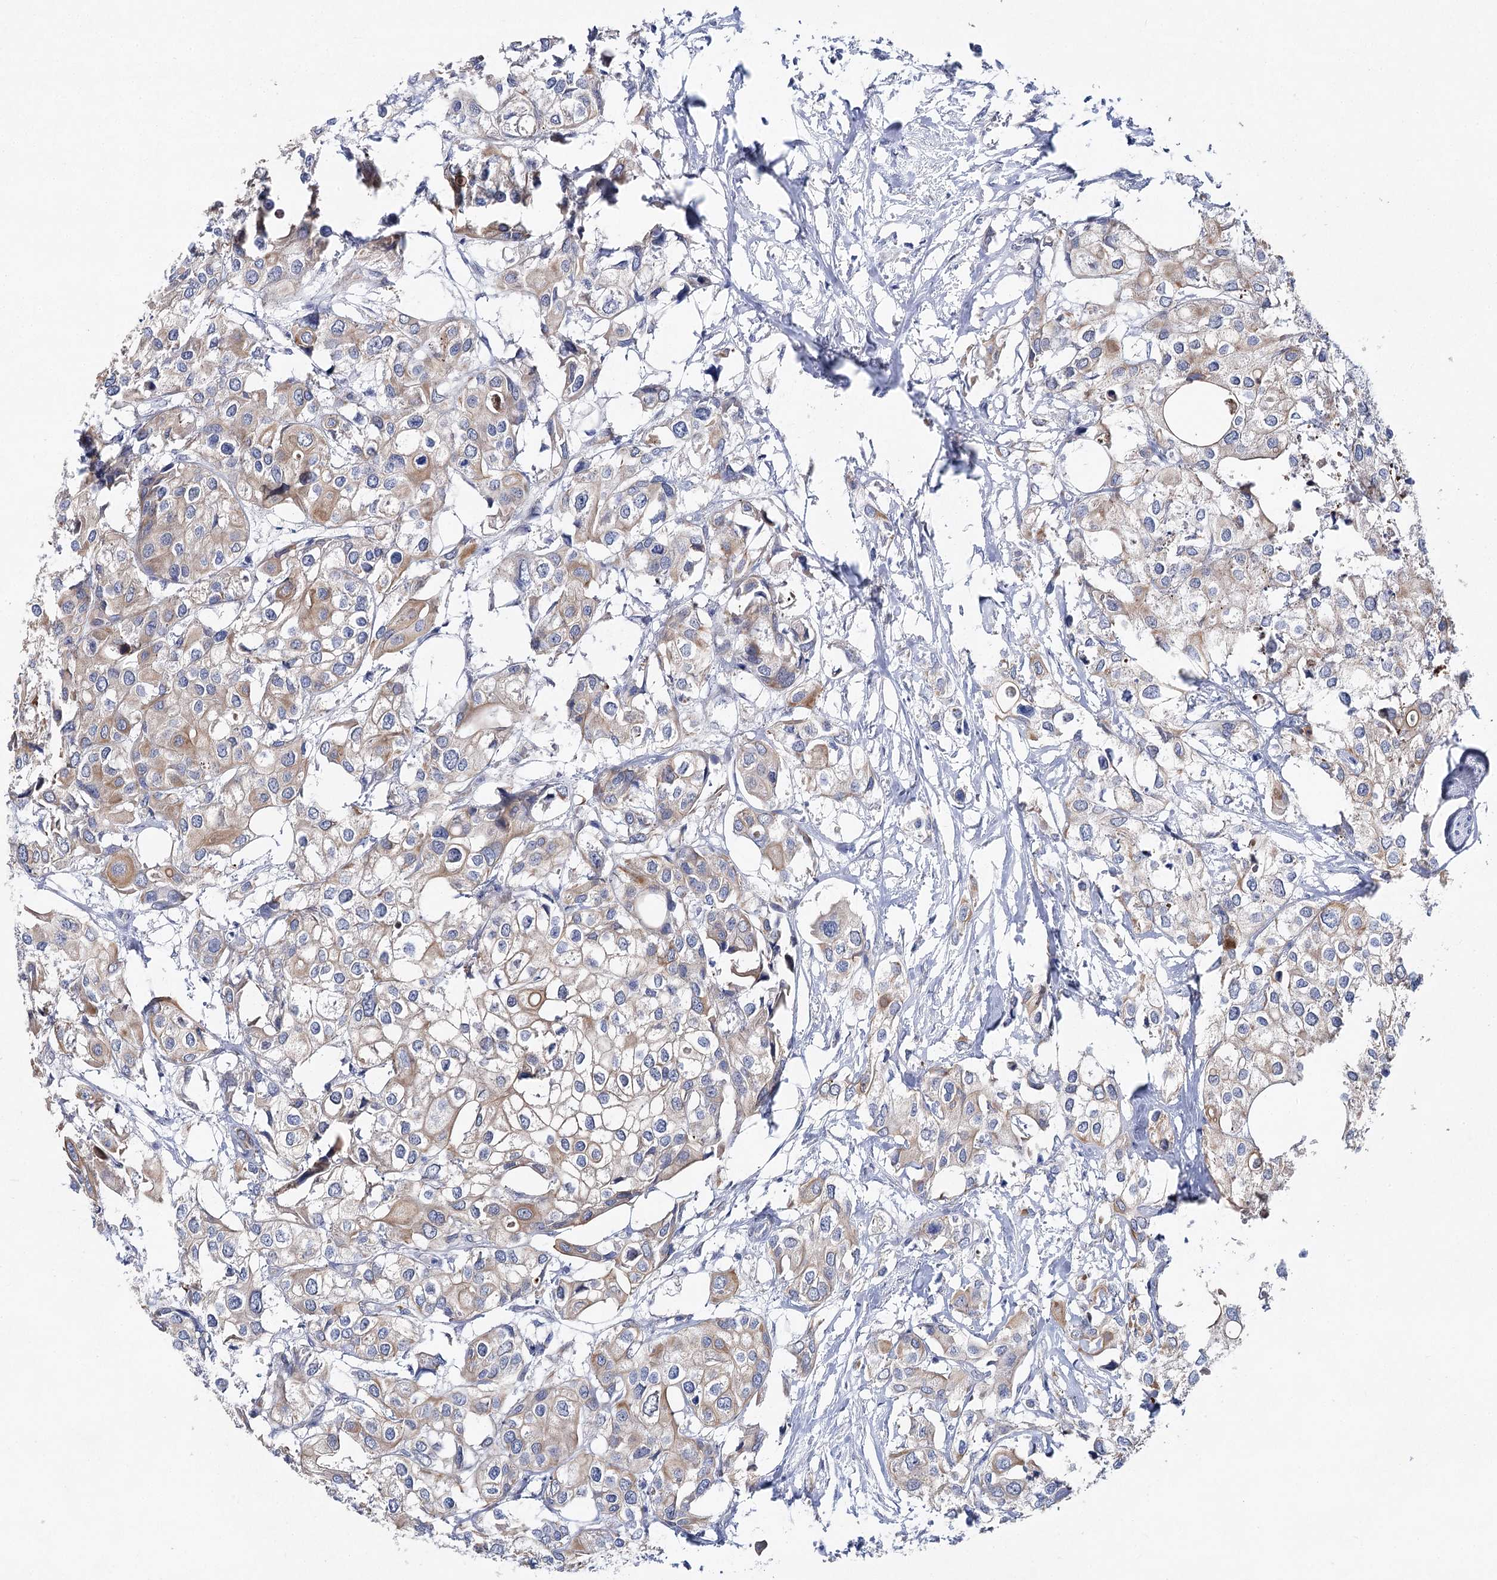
{"staining": {"intensity": "weak", "quantity": ">75%", "location": "cytoplasmic/membranous"}, "tissue": "urothelial cancer", "cell_type": "Tumor cells", "image_type": "cancer", "snomed": [{"axis": "morphology", "description": "Urothelial carcinoma, High grade"}, {"axis": "topography", "description": "Urinary bladder"}], "caption": "Urothelial cancer tissue displays weak cytoplasmic/membranous staining in about >75% of tumor cells", "gene": "LRRC14B", "patient": {"sex": "male", "age": 64}}